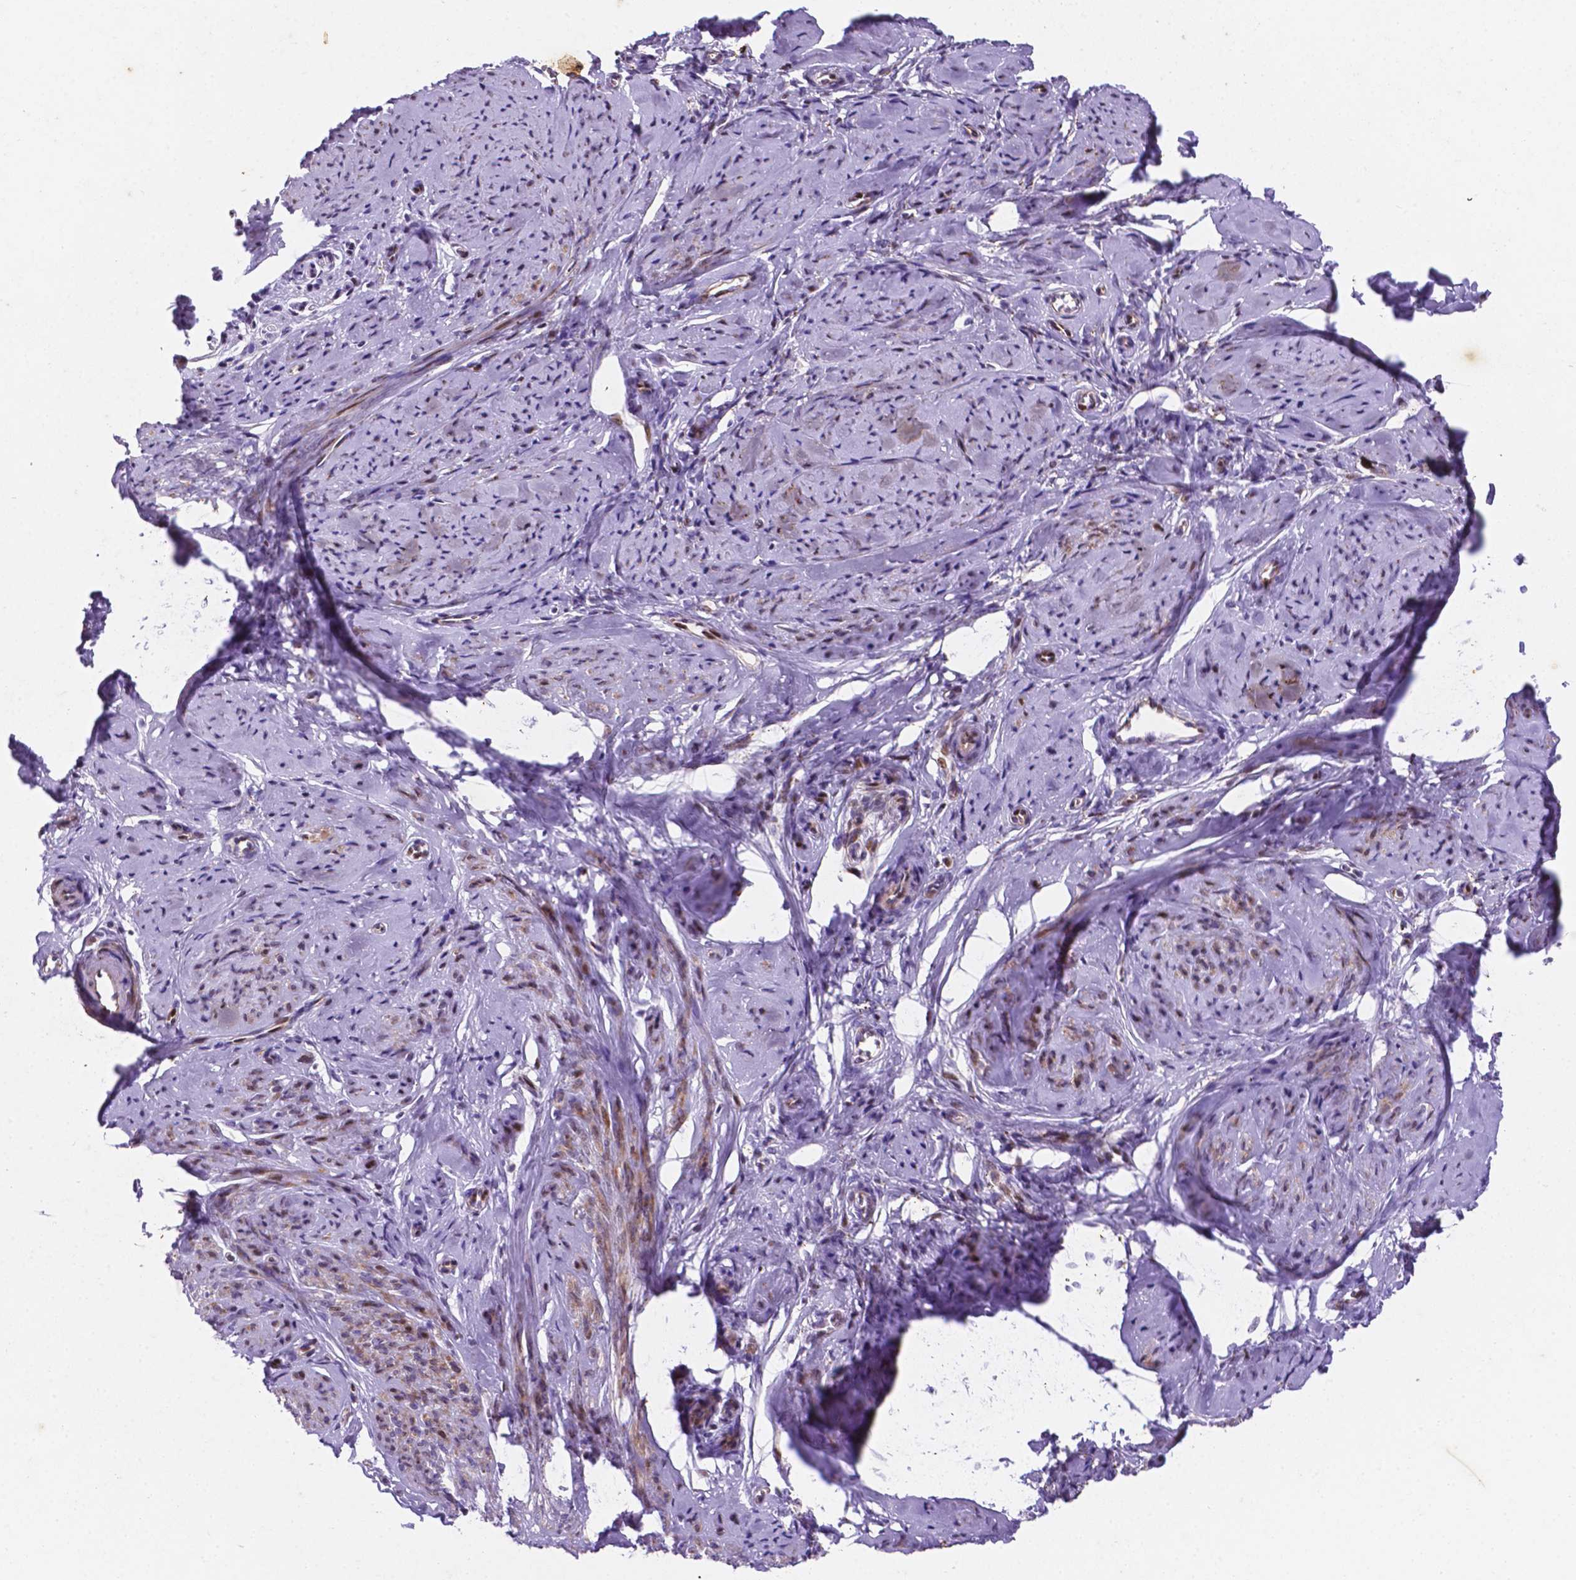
{"staining": {"intensity": "moderate", "quantity": "25%-75%", "location": "cytoplasmic/membranous"}, "tissue": "smooth muscle", "cell_type": "Smooth muscle cells", "image_type": "normal", "snomed": [{"axis": "morphology", "description": "Normal tissue, NOS"}, {"axis": "topography", "description": "Smooth muscle"}], "caption": "Moderate cytoplasmic/membranous expression for a protein is seen in approximately 25%-75% of smooth muscle cells of benign smooth muscle using IHC.", "gene": "TM4SF20", "patient": {"sex": "female", "age": 48}}